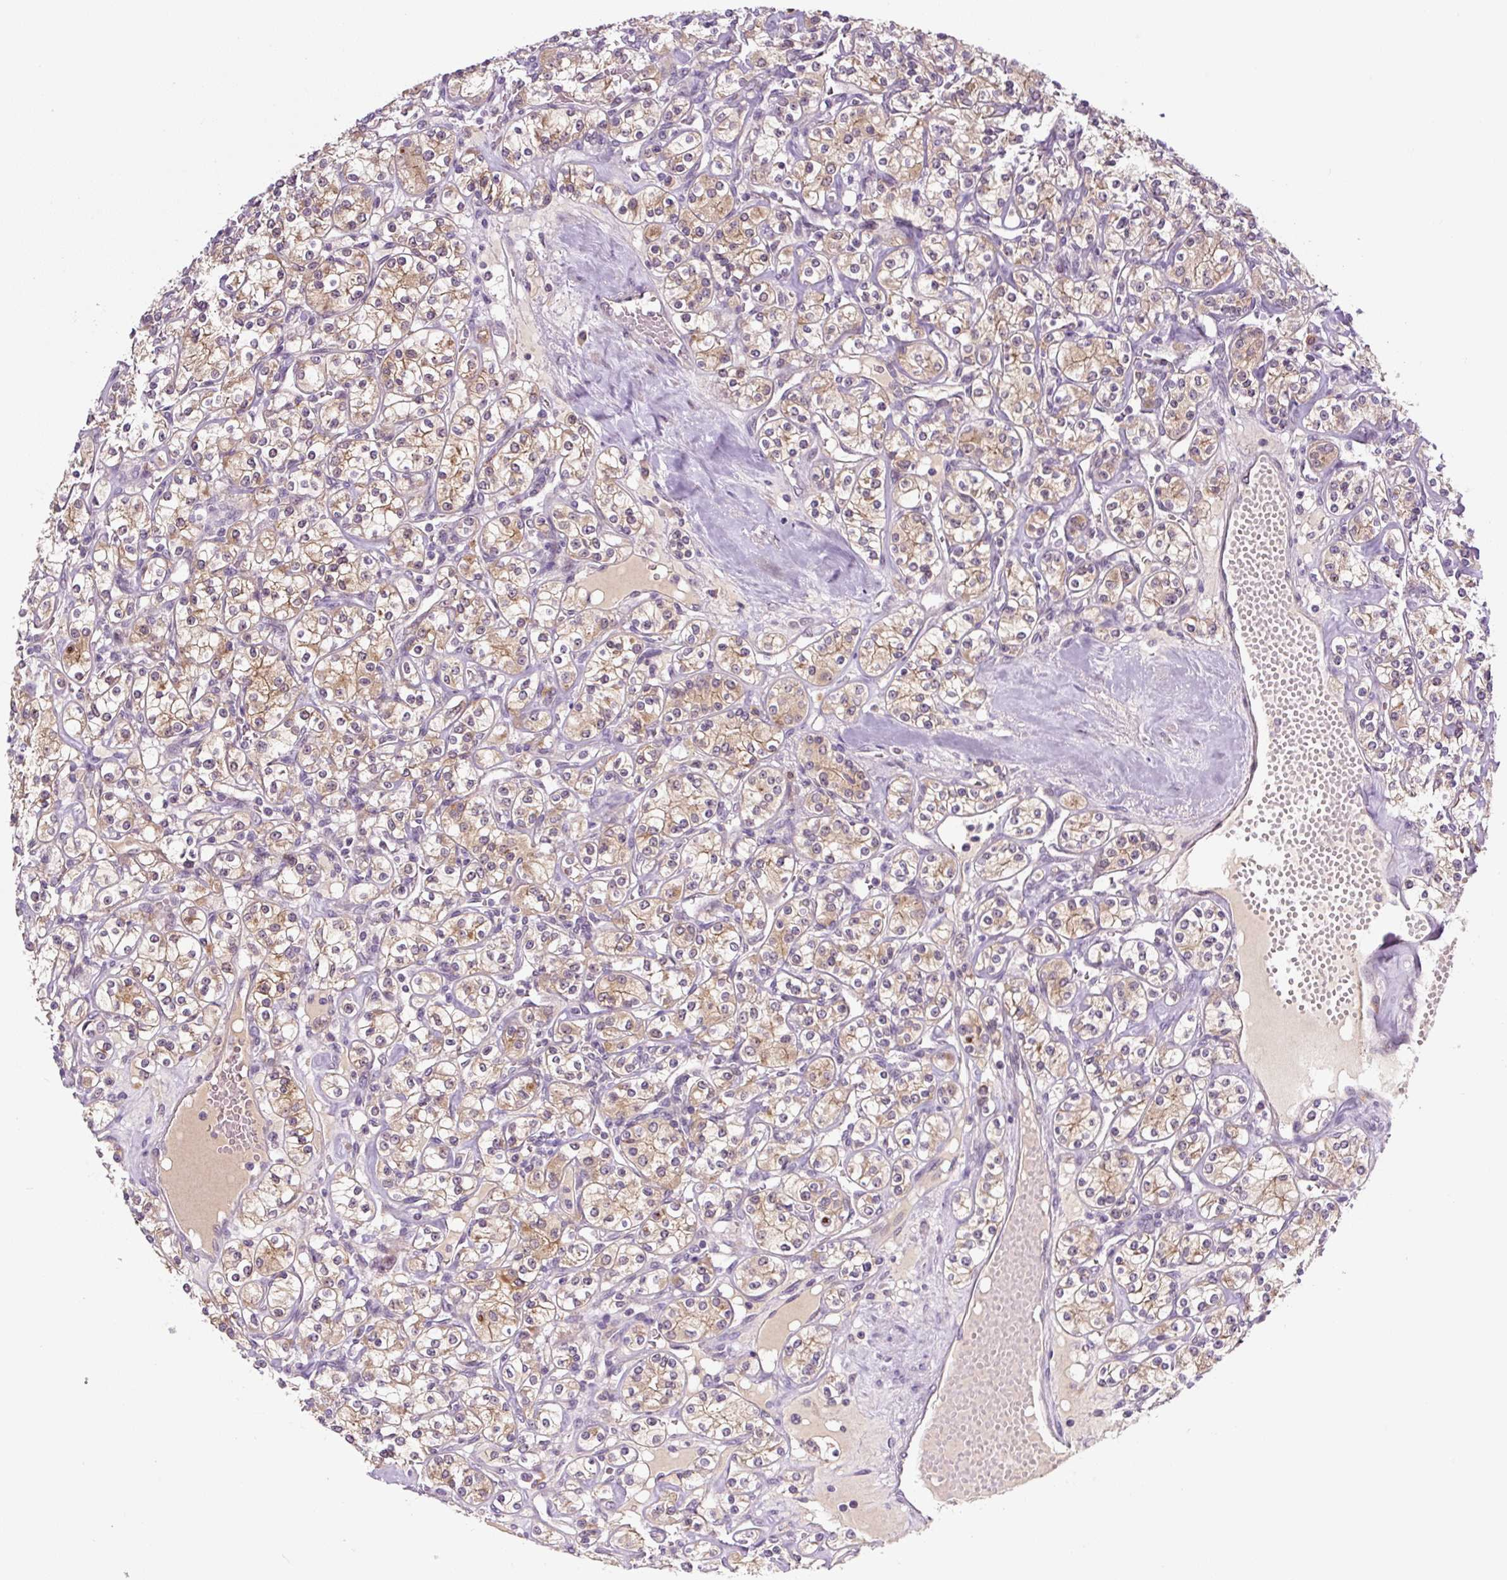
{"staining": {"intensity": "weak", "quantity": ">75%", "location": "cytoplasmic/membranous"}, "tissue": "renal cancer", "cell_type": "Tumor cells", "image_type": "cancer", "snomed": [{"axis": "morphology", "description": "Adenocarcinoma, NOS"}, {"axis": "topography", "description": "Kidney"}], "caption": "High-power microscopy captured an IHC micrograph of renal cancer (adenocarcinoma), revealing weak cytoplasmic/membranous staining in approximately >75% of tumor cells.", "gene": "PRKAA2", "patient": {"sex": "male", "age": 77}}